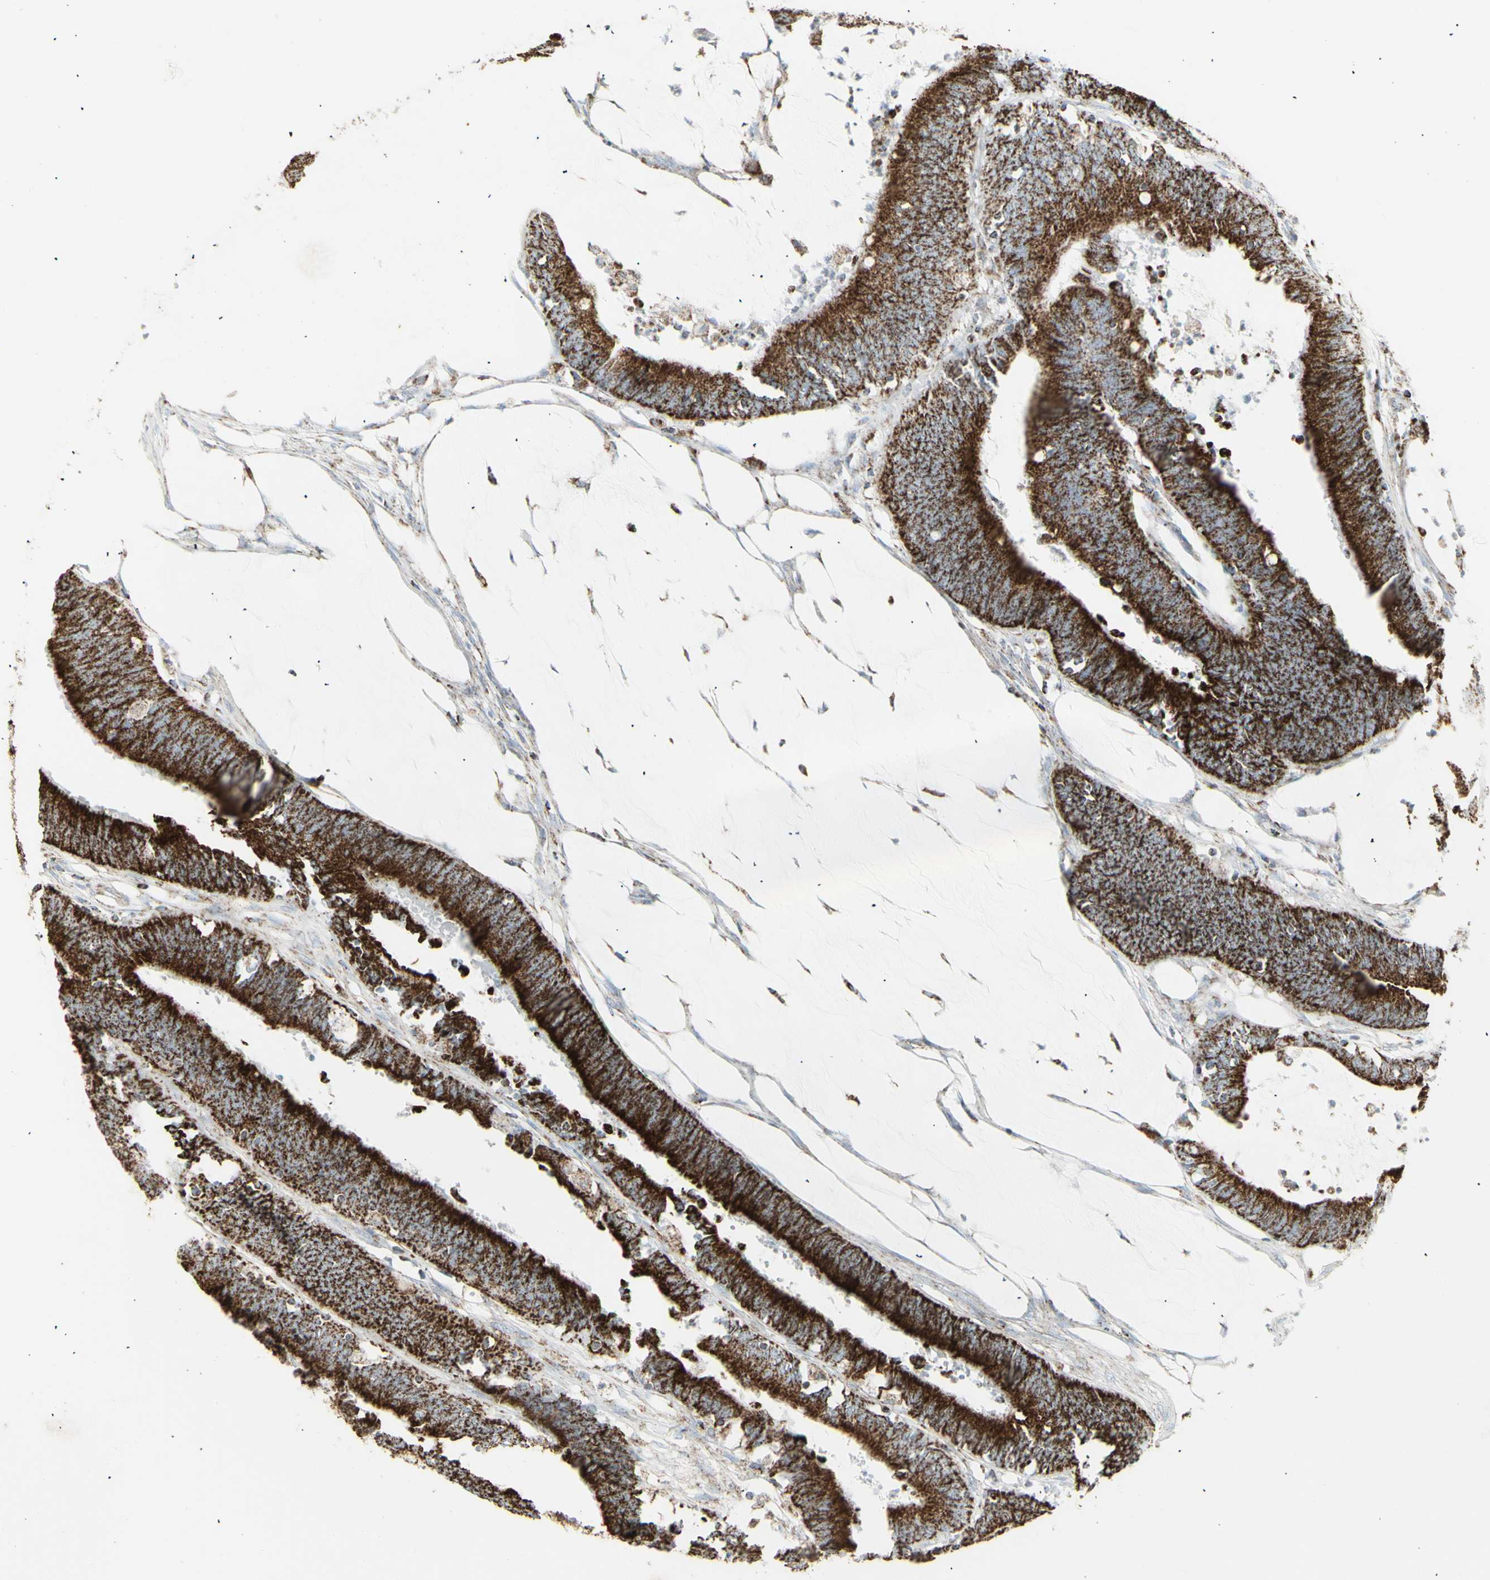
{"staining": {"intensity": "strong", "quantity": ">75%", "location": "cytoplasmic/membranous"}, "tissue": "colorectal cancer", "cell_type": "Tumor cells", "image_type": "cancer", "snomed": [{"axis": "morphology", "description": "Adenocarcinoma, NOS"}, {"axis": "topography", "description": "Rectum"}], "caption": "A photomicrograph of adenocarcinoma (colorectal) stained for a protein reveals strong cytoplasmic/membranous brown staining in tumor cells.", "gene": "PLGRKT", "patient": {"sex": "female", "age": 66}}